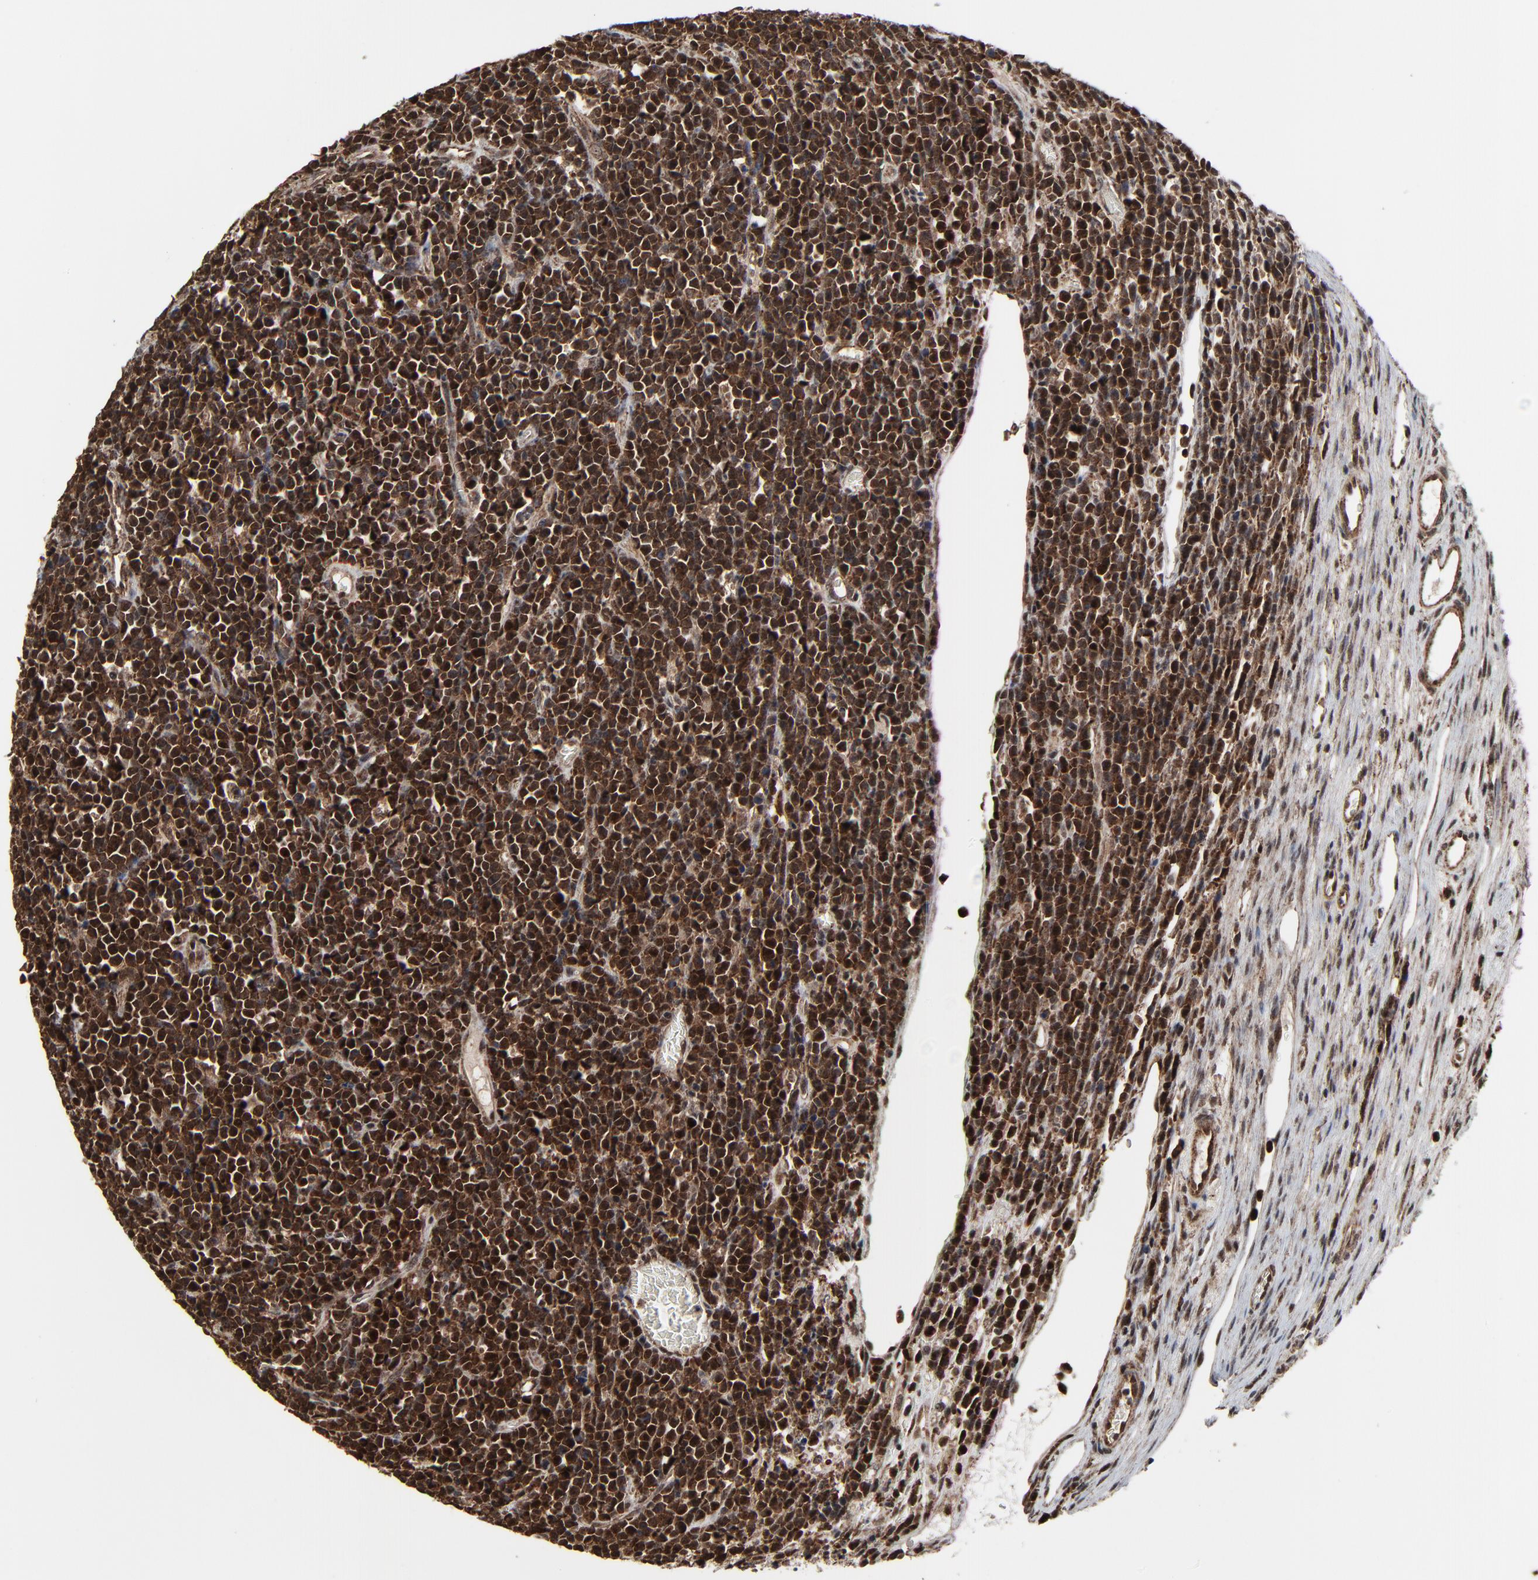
{"staining": {"intensity": "moderate", "quantity": ">75%", "location": "cytoplasmic/membranous,nuclear"}, "tissue": "lymphoma", "cell_type": "Tumor cells", "image_type": "cancer", "snomed": [{"axis": "morphology", "description": "Malignant lymphoma, non-Hodgkin's type, High grade"}, {"axis": "topography", "description": "Ovary"}], "caption": "This micrograph exhibits lymphoma stained with immunohistochemistry (IHC) to label a protein in brown. The cytoplasmic/membranous and nuclear of tumor cells show moderate positivity for the protein. Nuclei are counter-stained blue.", "gene": "RHOJ", "patient": {"sex": "female", "age": 56}}